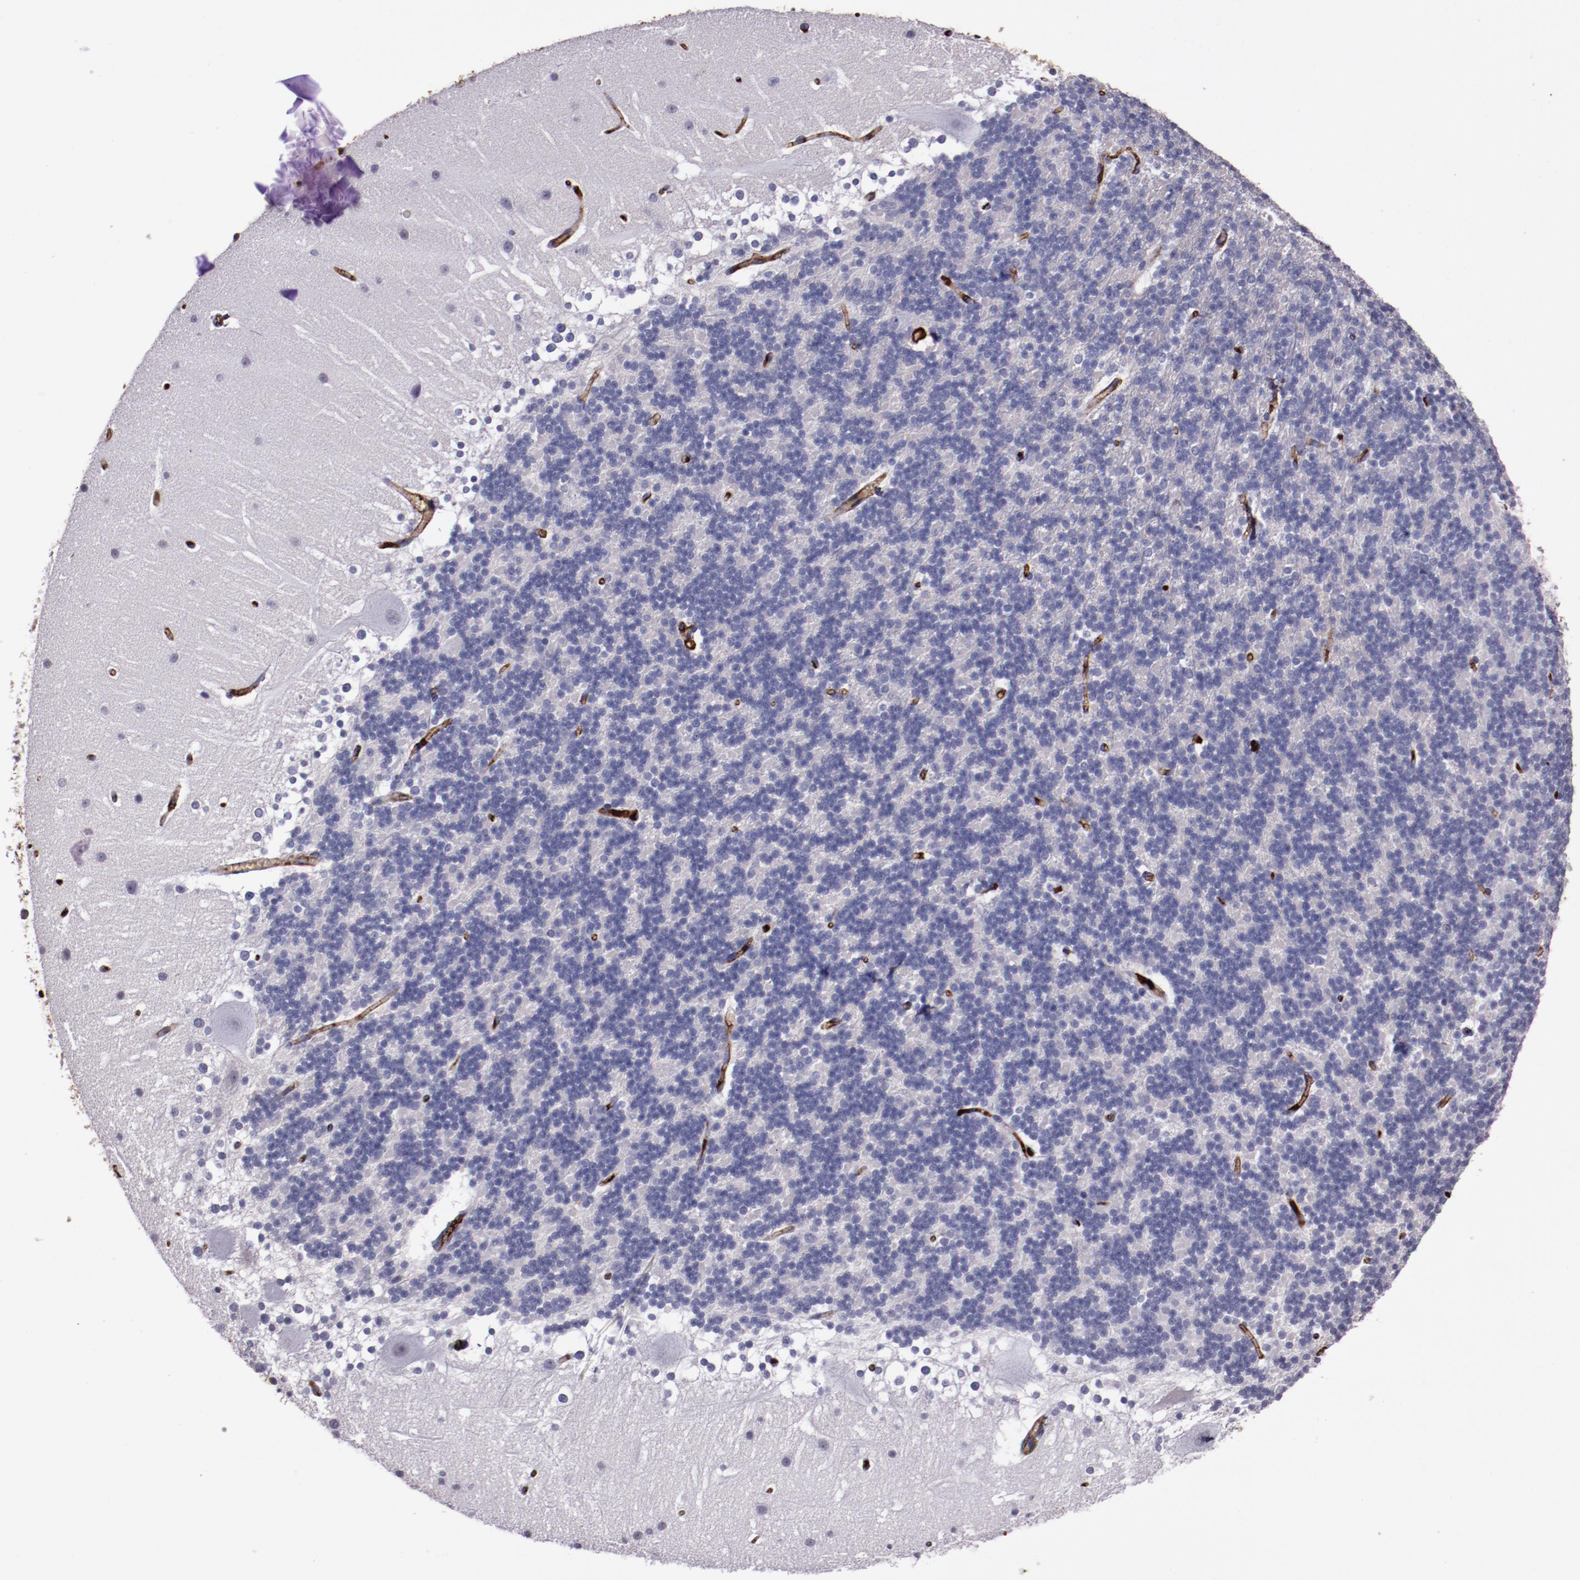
{"staining": {"intensity": "negative", "quantity": "none", "location": "none"}, "tissue": "cerebellum", "cell_type": "Cells in granular layer", "image_type": "normal", "snomed": [{"axis": "morphology", "description": "Normal tissue, NOS"}, {"axis": "topography", "description": "Cerebellum"}], "caption": "This micrograph is of unremarkable cerebellum stained with IHC to label a protein in brown with the nuclei are counter-stained blue. There is no expression in cells in granular layer.", "gene": "A2M", "patient": {"sex": "female", "age": 19}}